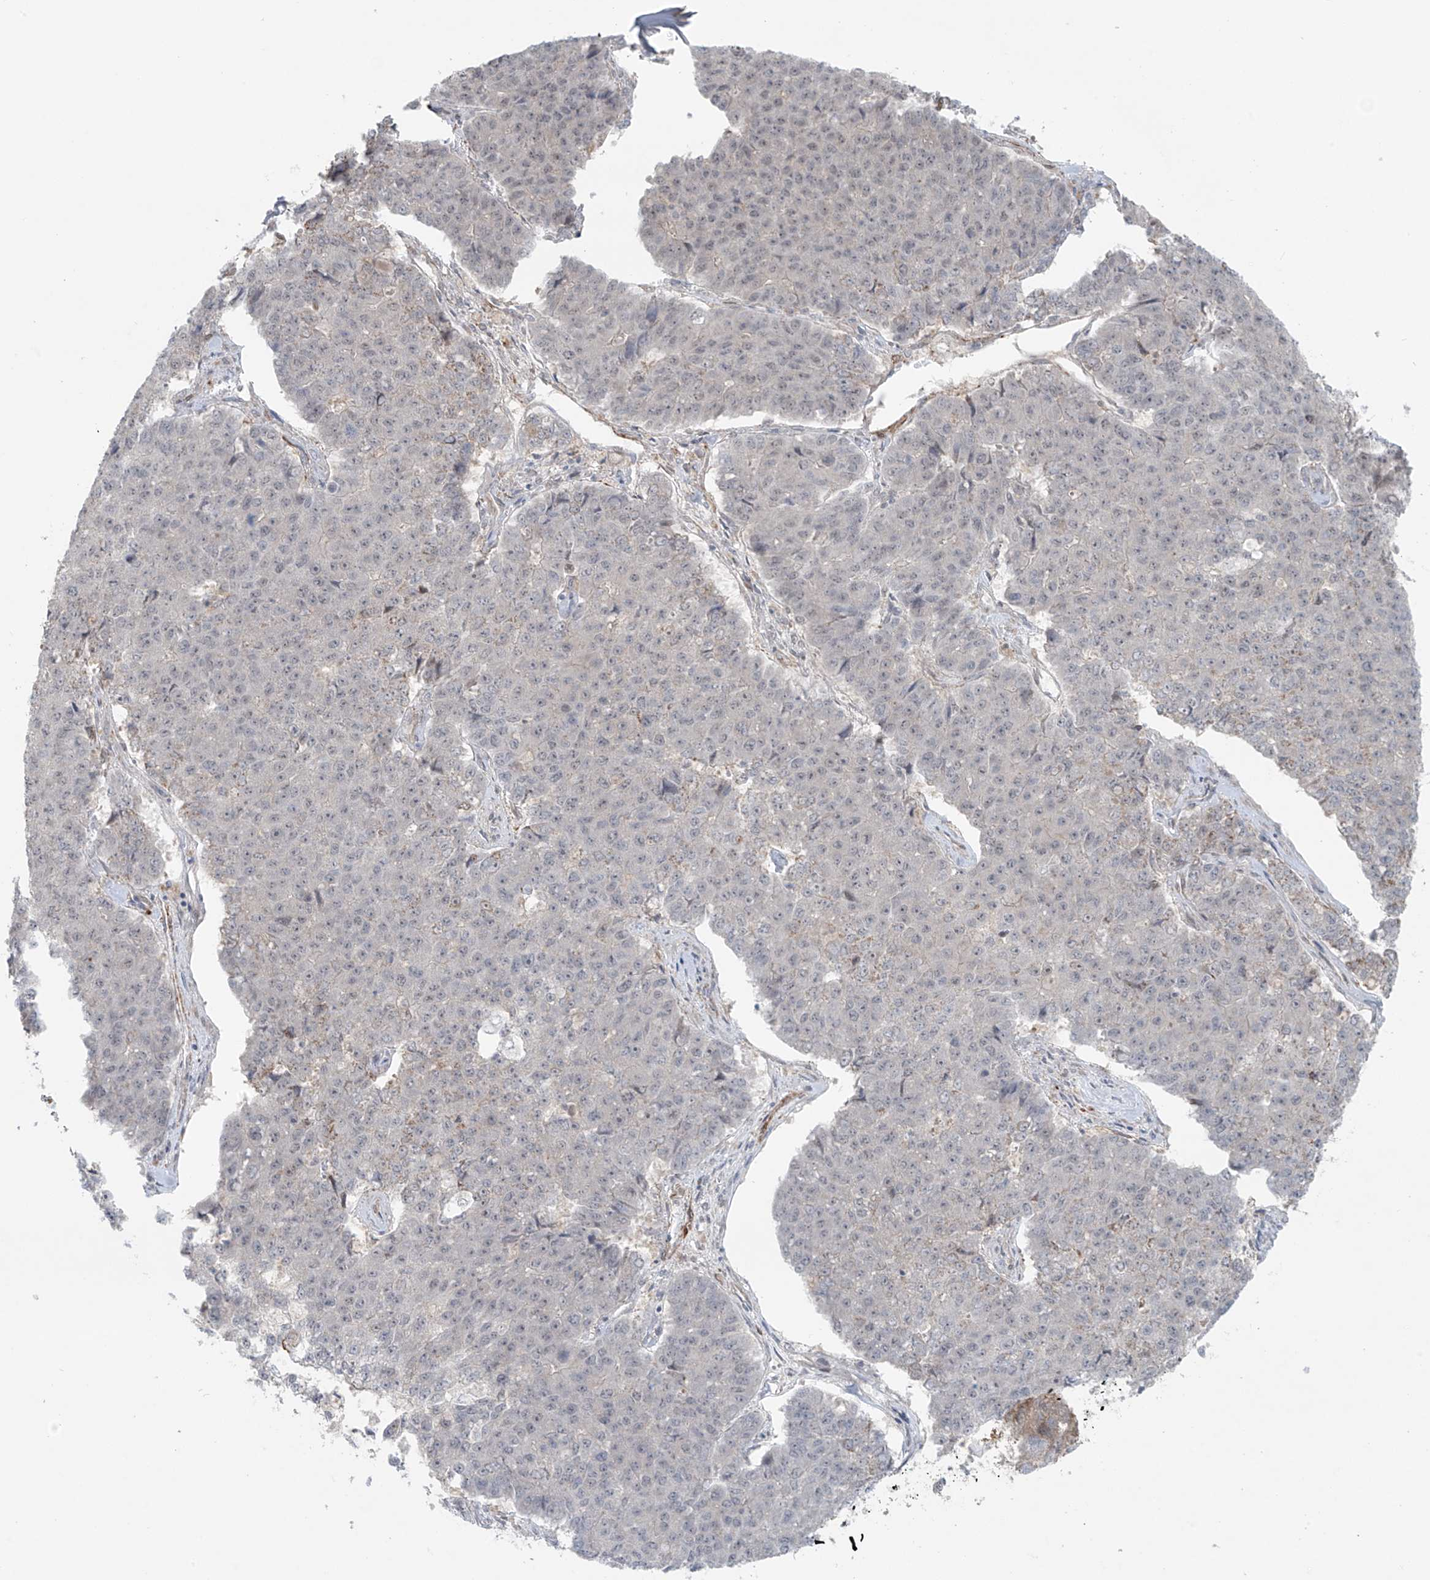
{"staining": {"intensity": "negative", "quantity": "none", "location": "none"}, "tissue": "pancreatic cancer", "cell_type": "Tumor cells", "image_type": "cancer", "snomed": [{"axis": "morphology", "description": "Adenocarcinoma, NOS"}, {"axis": "topography", "description": "Pancreas"}], "caption": "Tumor cells show no significant protein staining in pancreatic adenocarcinoma.", "gene": "RASGEF1A", "patient": {"sex": "male", "age": 50}}